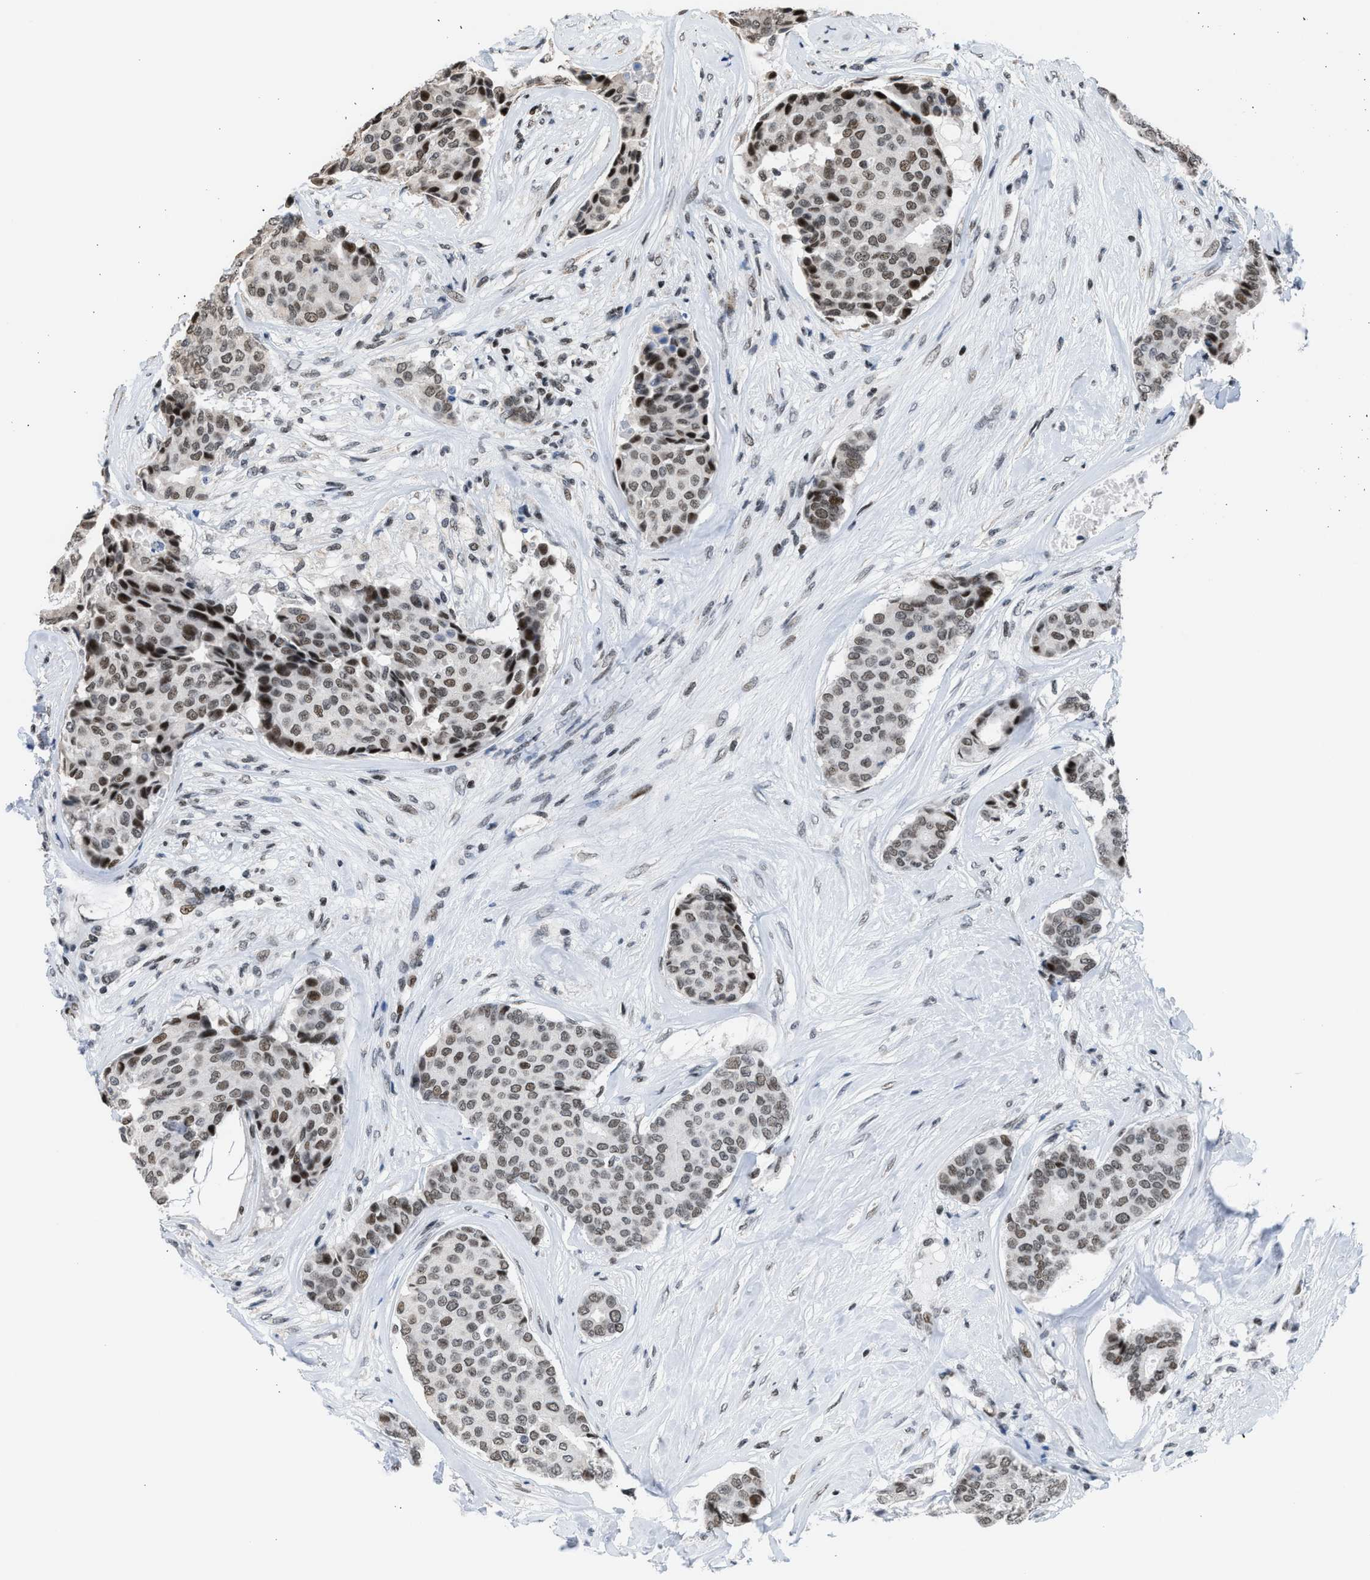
{"staining": {"intensity": "moderate", "quantity": ">75%", "location": "nuclear"}, "tissue": "breast cancer", "cell_type": "Tumor cells", "image_type": "cancer", "snomed": [{"axis": "morphology", "description": "Duct carcinoma"}, {"axis": "topography", "description": "Breast"}], "caption": "Tumor cells display medium levels of moderate nuclear staining in about >75% of cells in human breast cancer (infiltrating ductal carcinoma). Immunohistochemistry (ihc) stains the protein of interest in brown and the nuclei are stained blue.", "gene": "TERF2IP", "patient": {"sex": "female", "age": 75}}